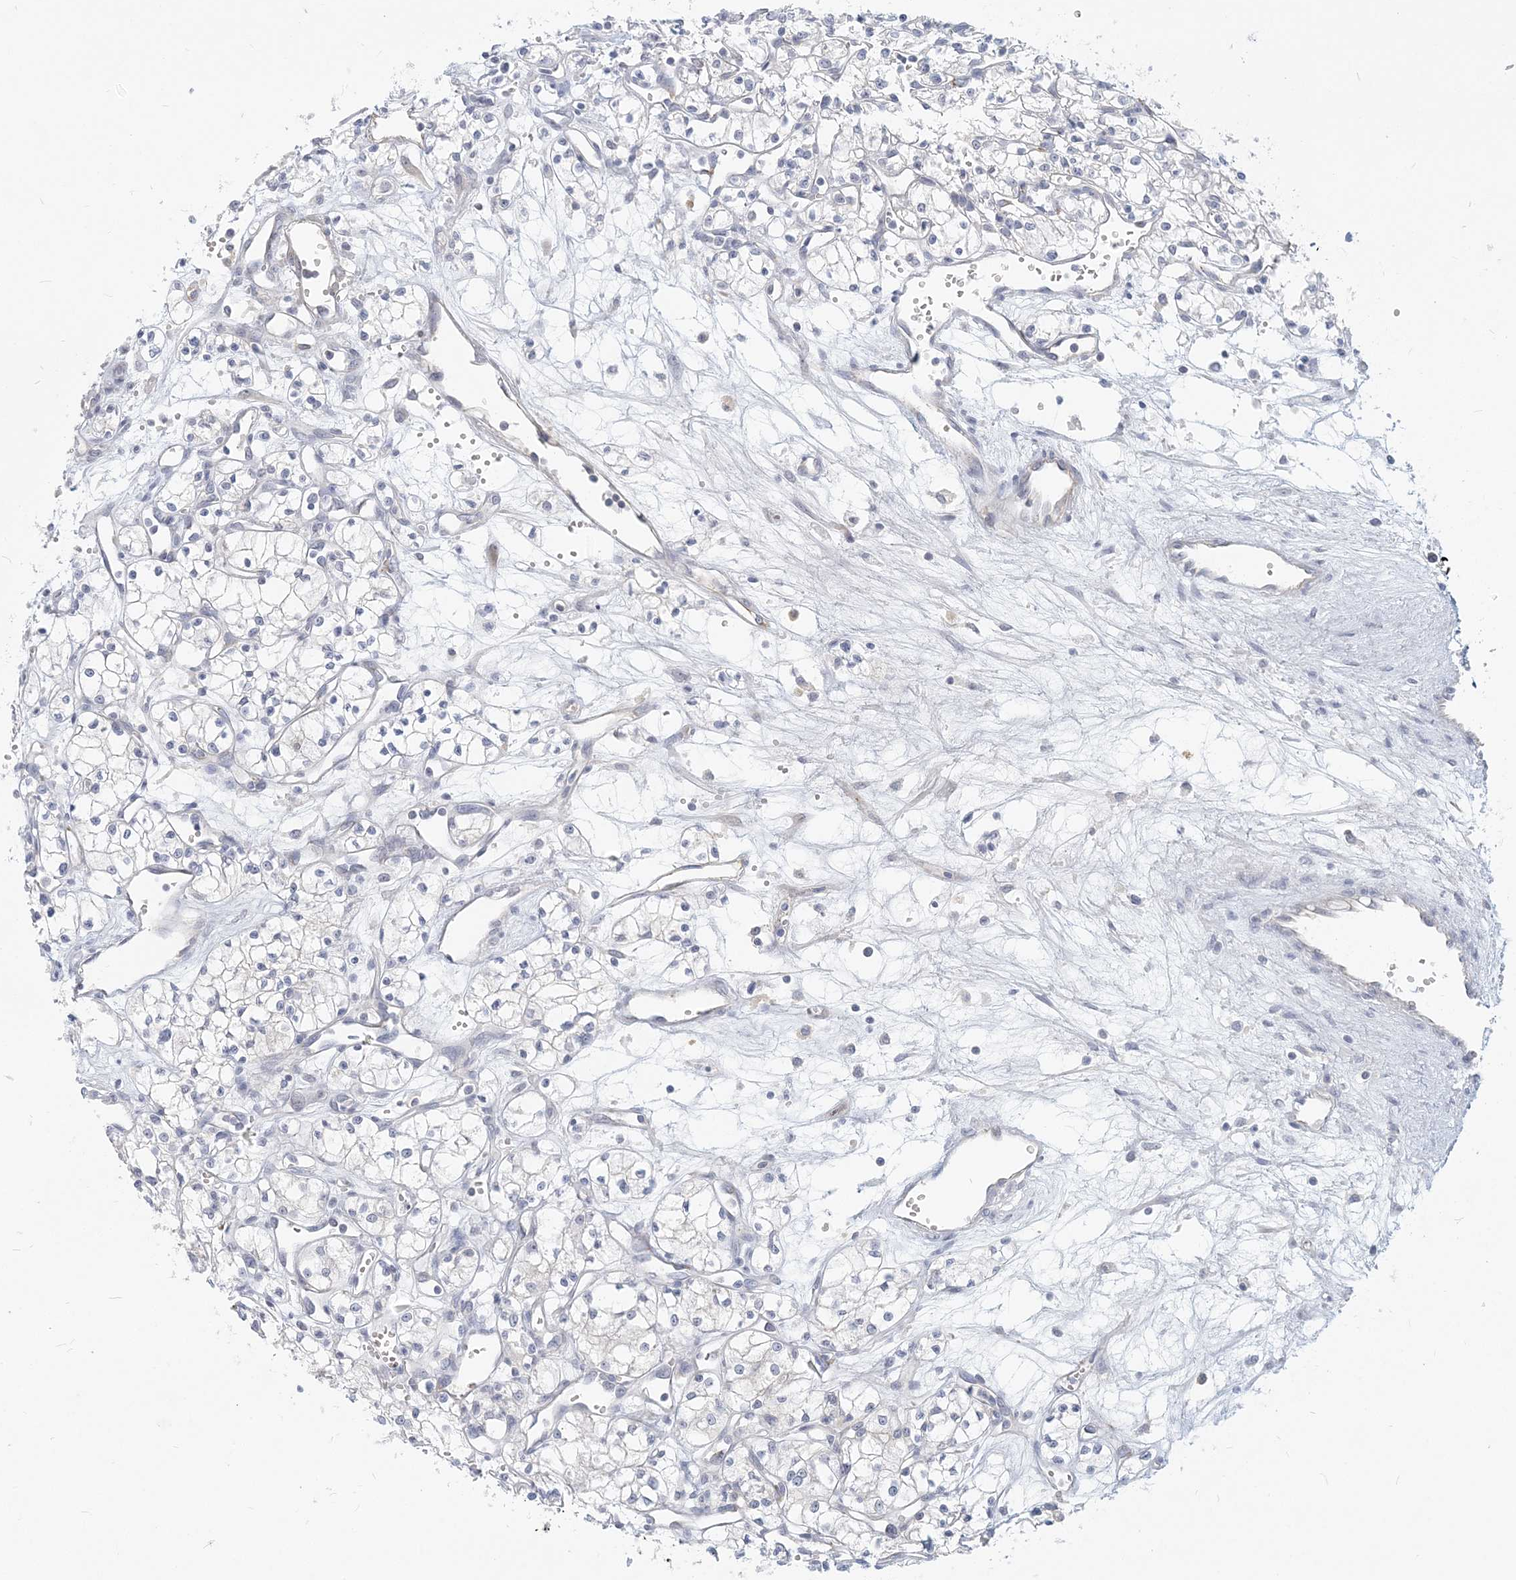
{"staining": {"intensity": "negative", "quantity": "none", "location": "none"}, "tissue": "renal cancer", "cell_type": "Tumor cells", "image_type": "cancer", "snomed": [{"axis": "morphology", "description": "Adenocarcinoma, NOS"}, {"axis": "topography", "description": "Kidney"}], "caption": "The immunohistochemistry image has no significant expression in tumor cells of renal cancer tissue.", "gene": "GMPPA", "patient": {"sex": "male", "age": 59}}